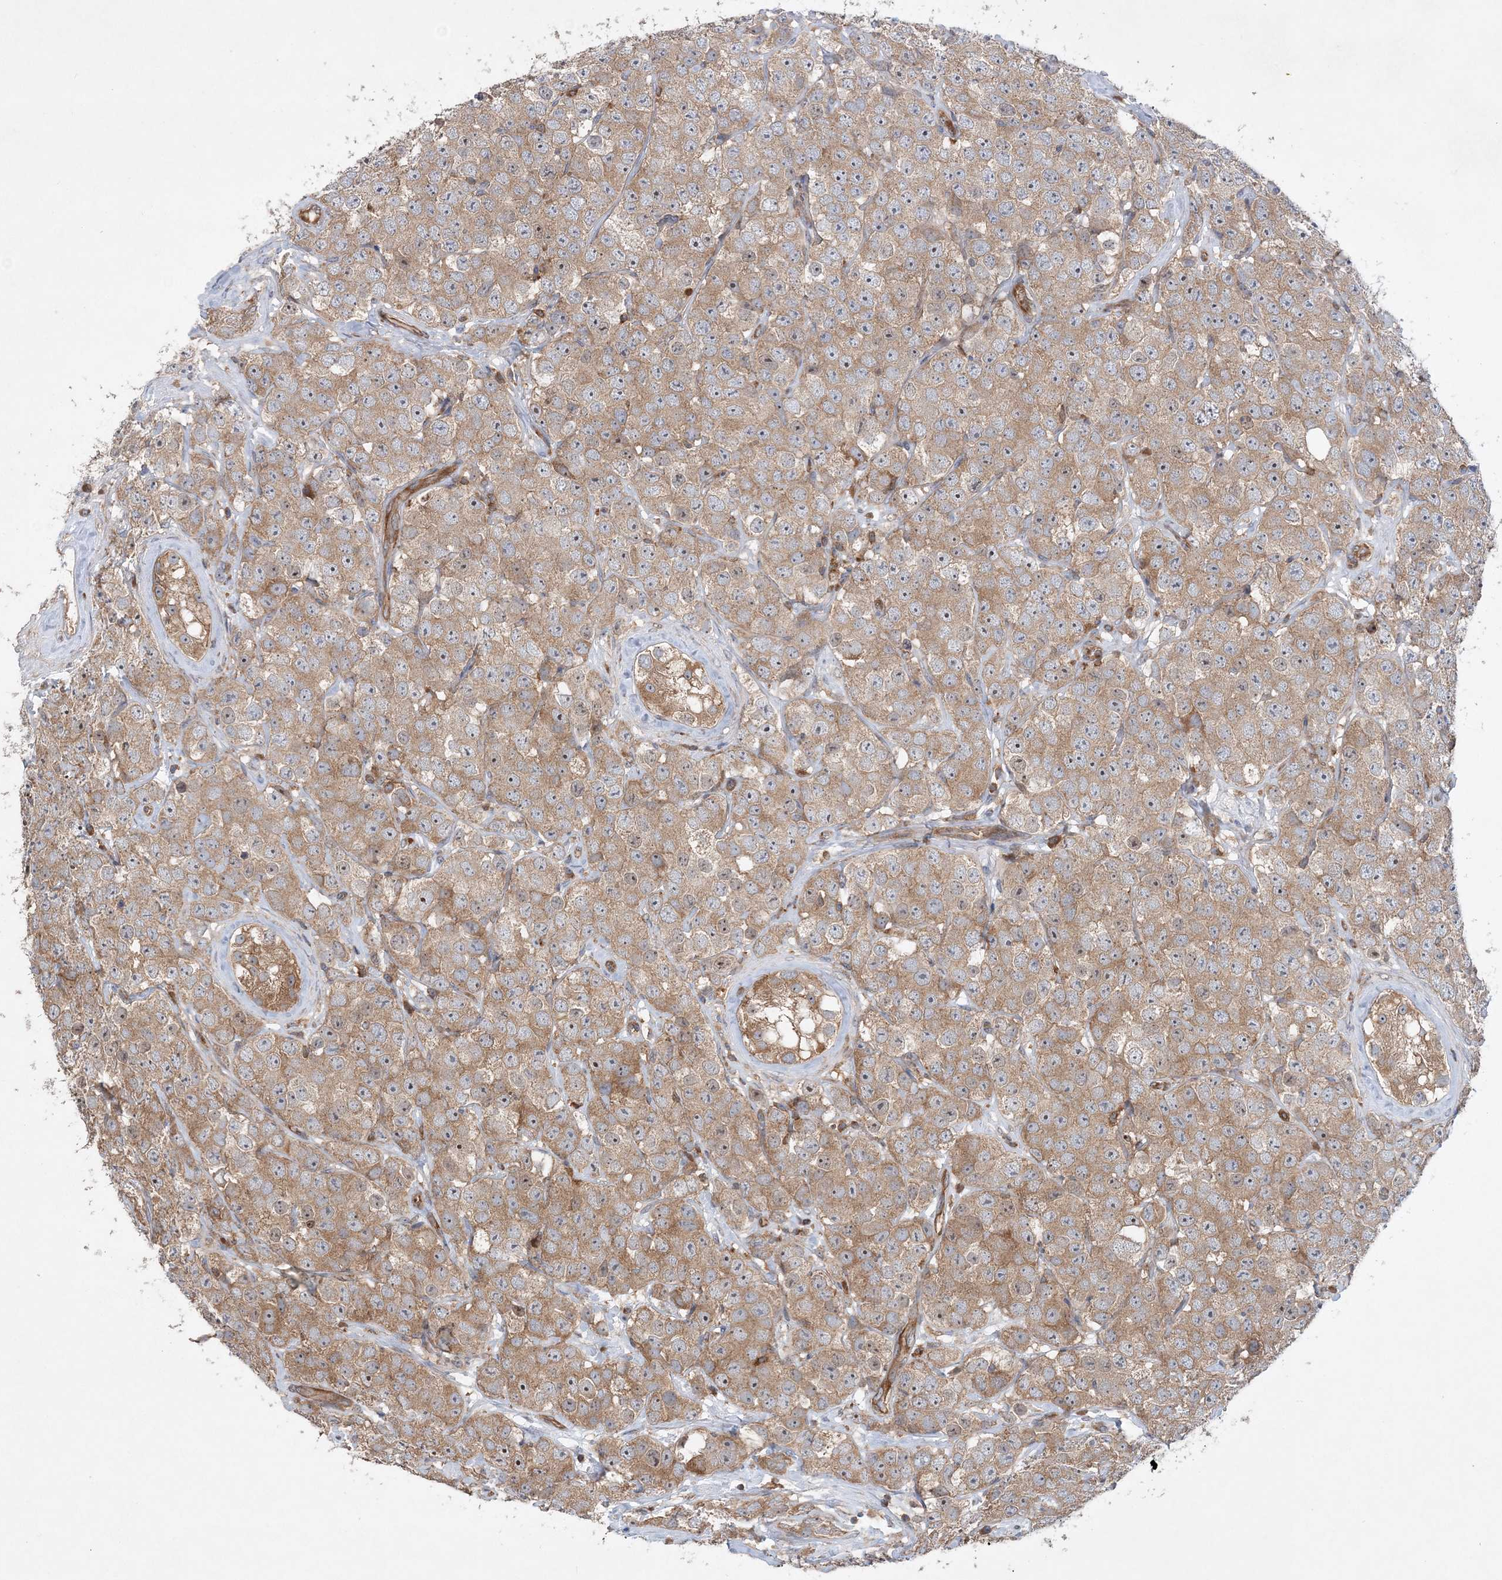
{"staining": {"intensity": "moderate", "quantity": ">75%", "location": "cytoplasmic/membranous"}, "tissue": "testis cancer", "cell_type": "Tumor cells", "image_type": "cancer", "snomed": [{"axis": "morphology", "description": "Seminoma, NOS"}, {"axis": "topography", "description": "Testis"}], "caption": "This image shows testis cancer (seminoma) stained with immunohistochemistry to label a protein in brown. The cytoplasmic/membranous of tumor cells show moderate positivity for the protein. Nuclei are counter-stained blue.", "gene": "ACAP2", "patient": {"sex": "male", "age": 28}}